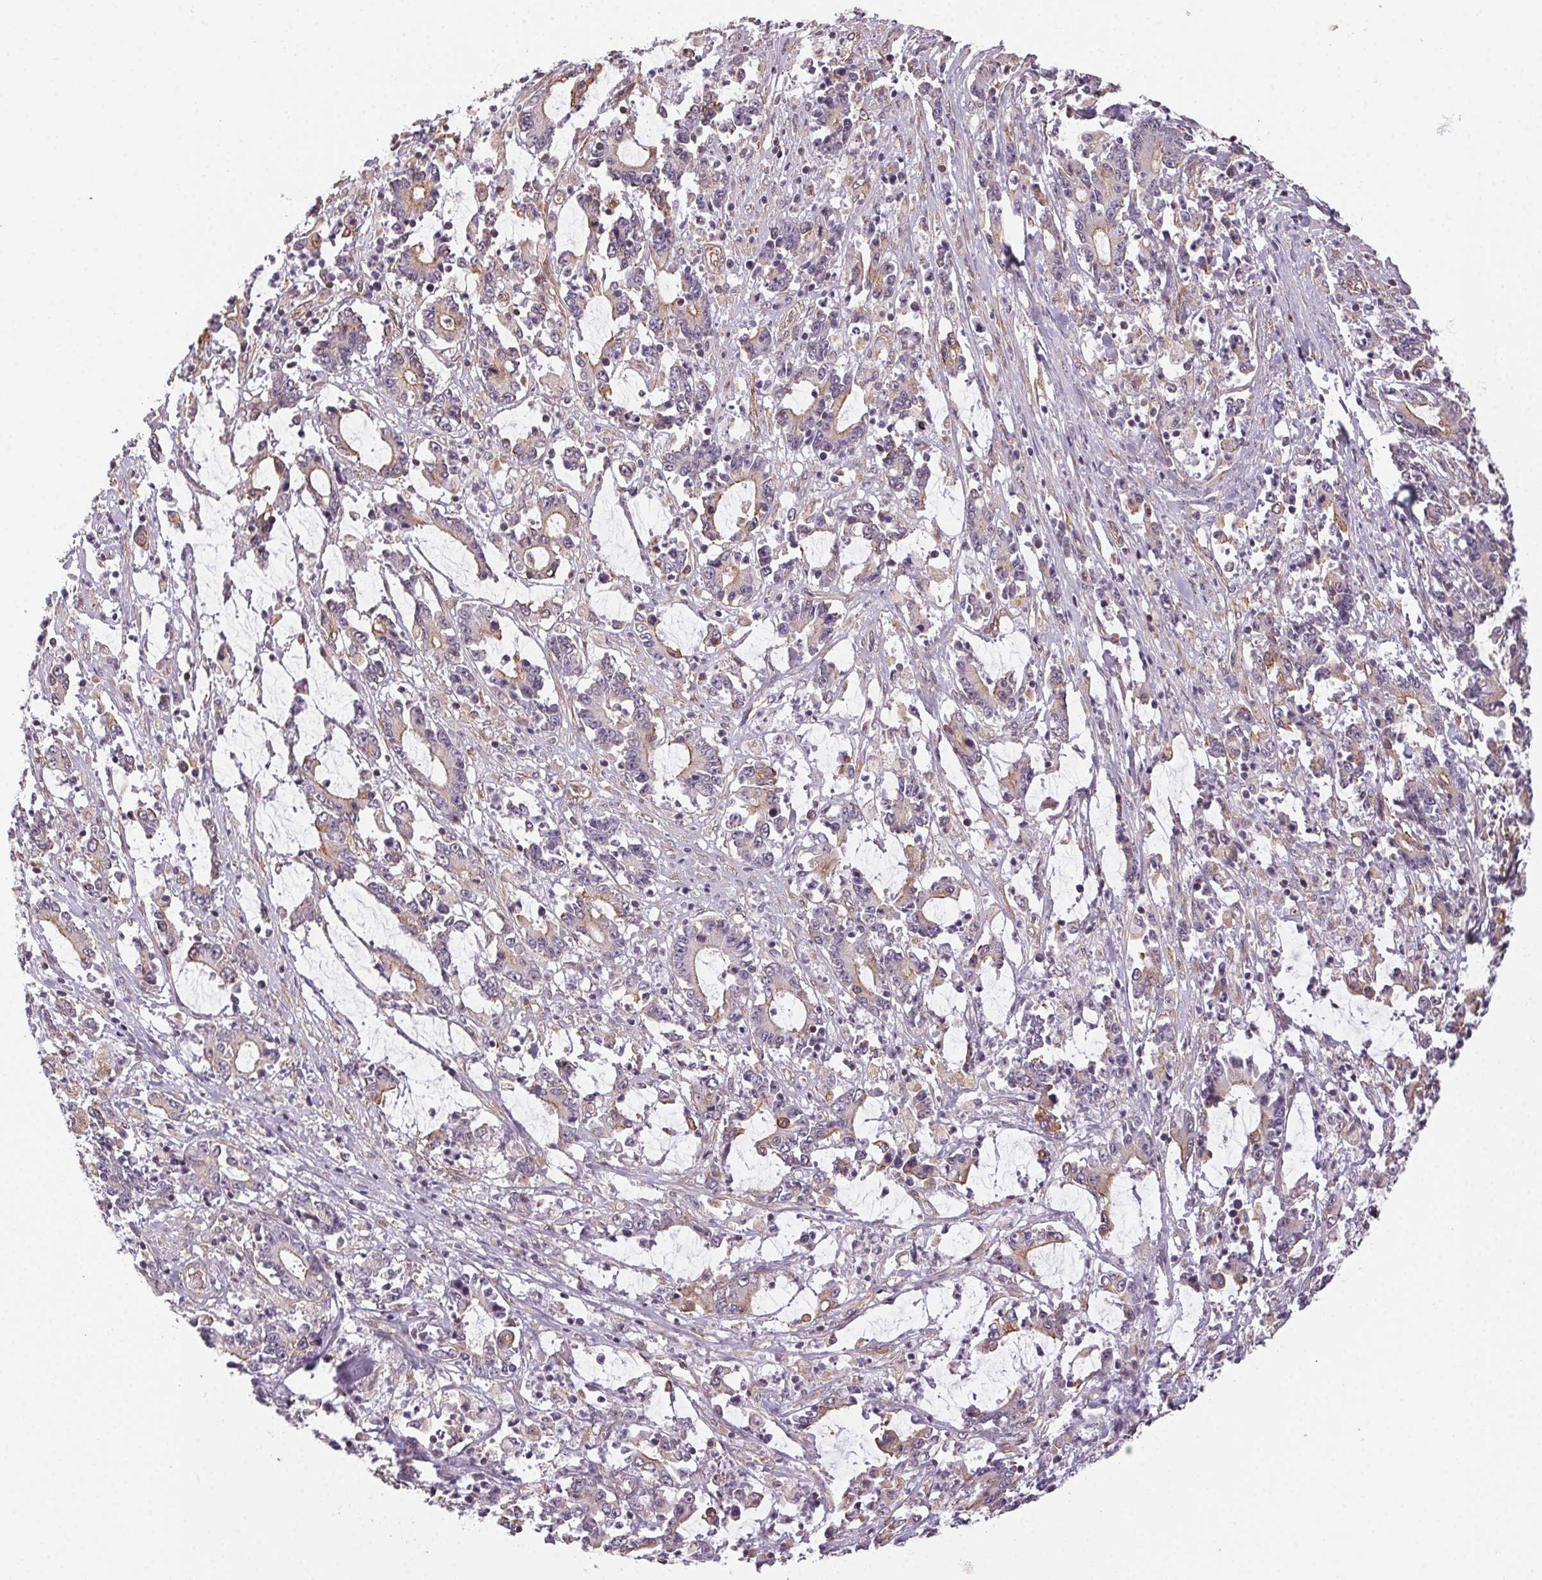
{"staining": {"intensity": "weak", "quantity": "<25%", "location": "cytoplasmic/membranous"}, "tissue": "stomach cancer", "cell_type": "Tumor cells", "image_type": "cancer", "snomed": [{"axis": "morphology", "description": "Adenocarcinoma, NOS"}, {"axis": "topography", "description": "Stomach, upper"}], "caption": "Tumor cells are negative for protein expression in human adenocarcinoma (stomach). (DAB immunohistochemistry, high magnification).", "gene": "PLA2G4F", "patient": {"sex": "male", "age": 68}}